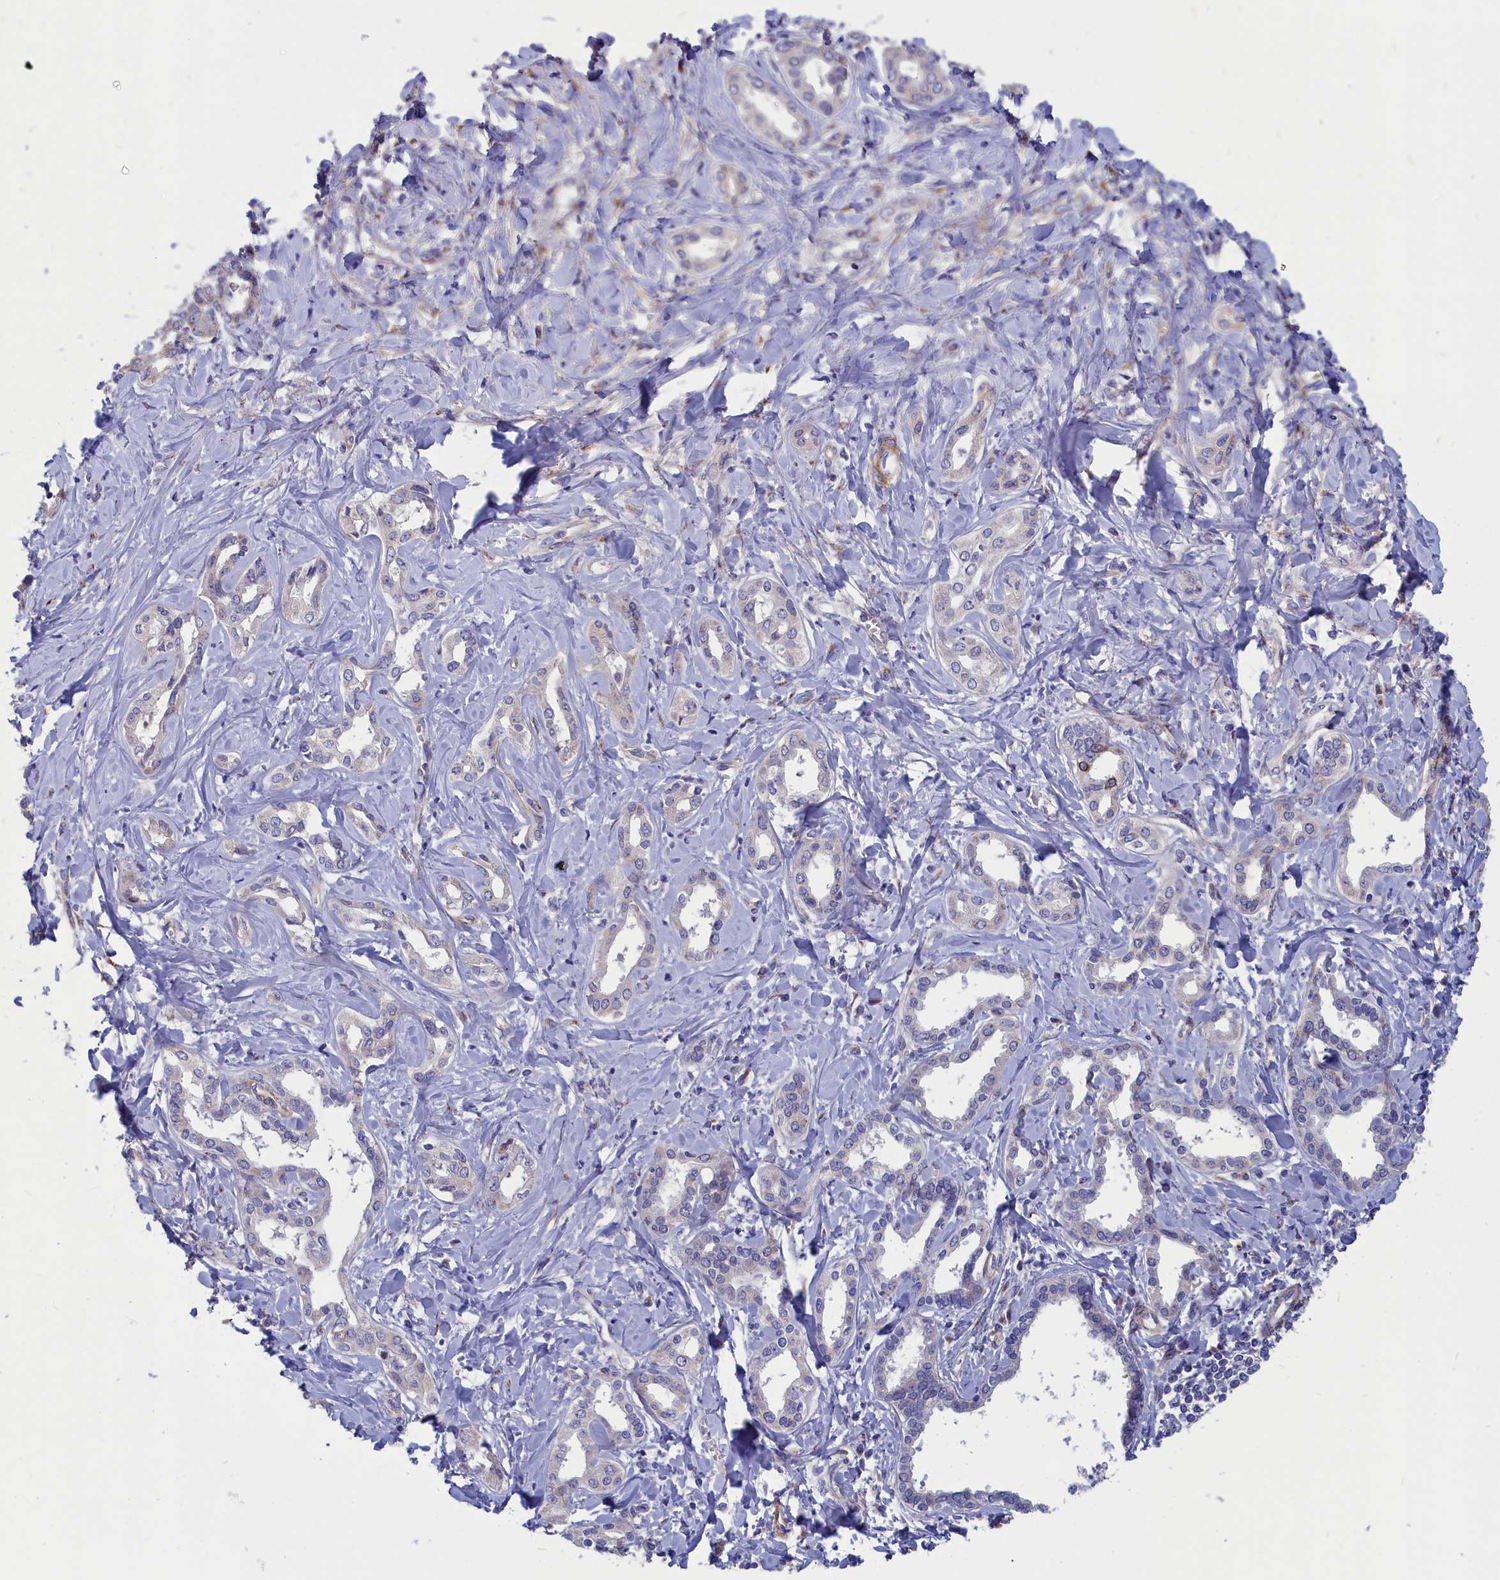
{"staining": {"intensity": "negative", "quantity": "none", "location": "none"}, "tissue": "liver cancer", "cell_type": "Tumor cells", "image_type": "cancer", "snomed": [{"axis": "morphology", "description": "Cholangiocarcinoma"}, {"axis": "topography", "description": "Liver"}], "caption": "Liver cancer (cholangiocarcinoma) was stained to show a protein in brown. There is no significant expression in tumor cells. Brightfield microscopy of IHC stained with DAB (brown) and hematoxylin (blue), captured at high magnification.", "gene": "TUBGCP4", "patient": {"sex": "female", "age": 77}}